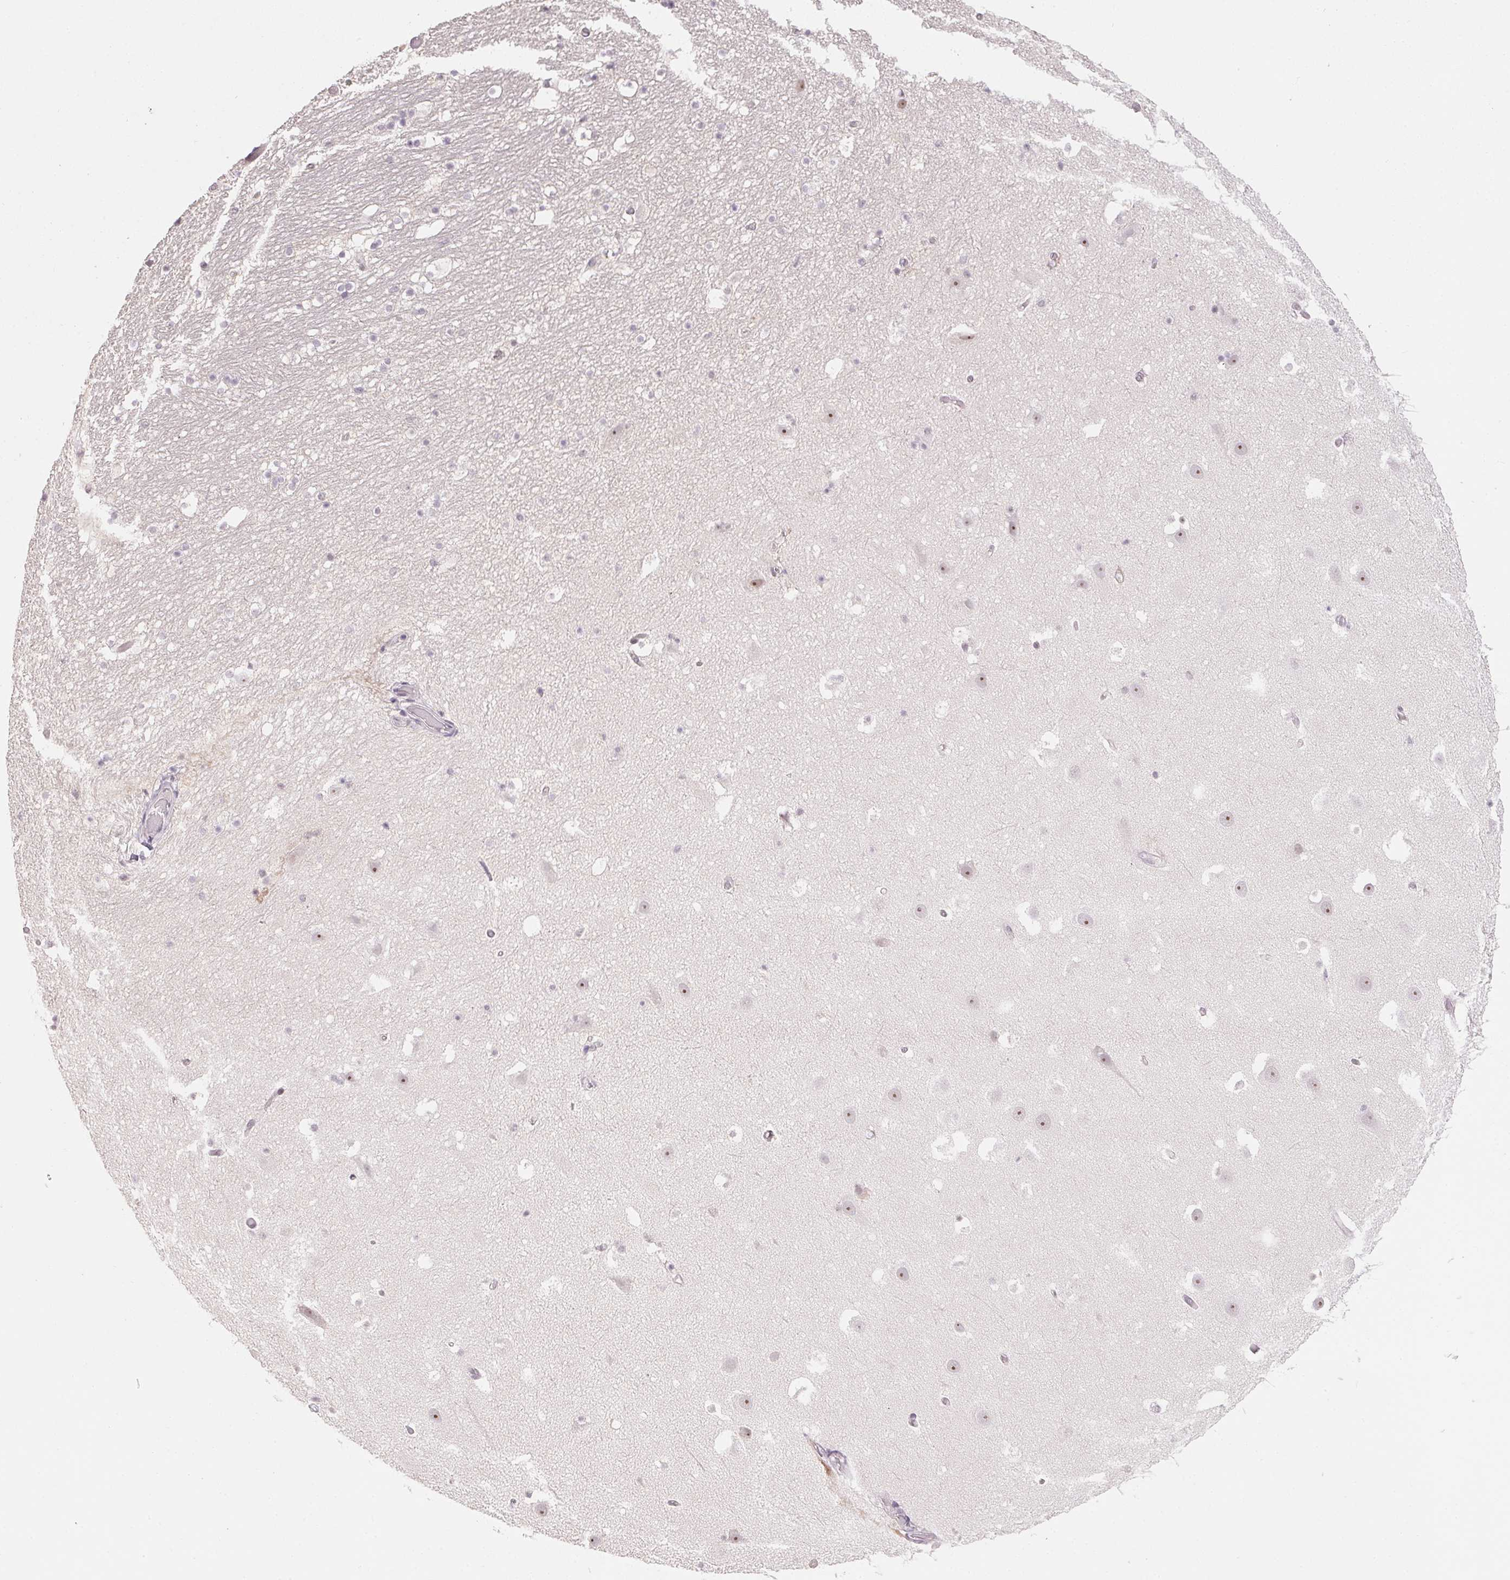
{"staining": {"intensity": "negative", "quantity": "none", "location": "none"}, "tissue": "hippocampus", "cell_type": "Glial cells", "image_type": "normal", "snomed": [{"axis": "morphology", "description": "Normal tissue, NOS"}, {"axis": "topography", "description": "Hippocampus"}], "caption": "The image reveals no significant staining in glial cells of hippocampus. (Brightfield microscopy of DAB immunohistochemistry at high magnification).", "gene": "KDM4D", "patient": {"sex": "male", "age": 26}}